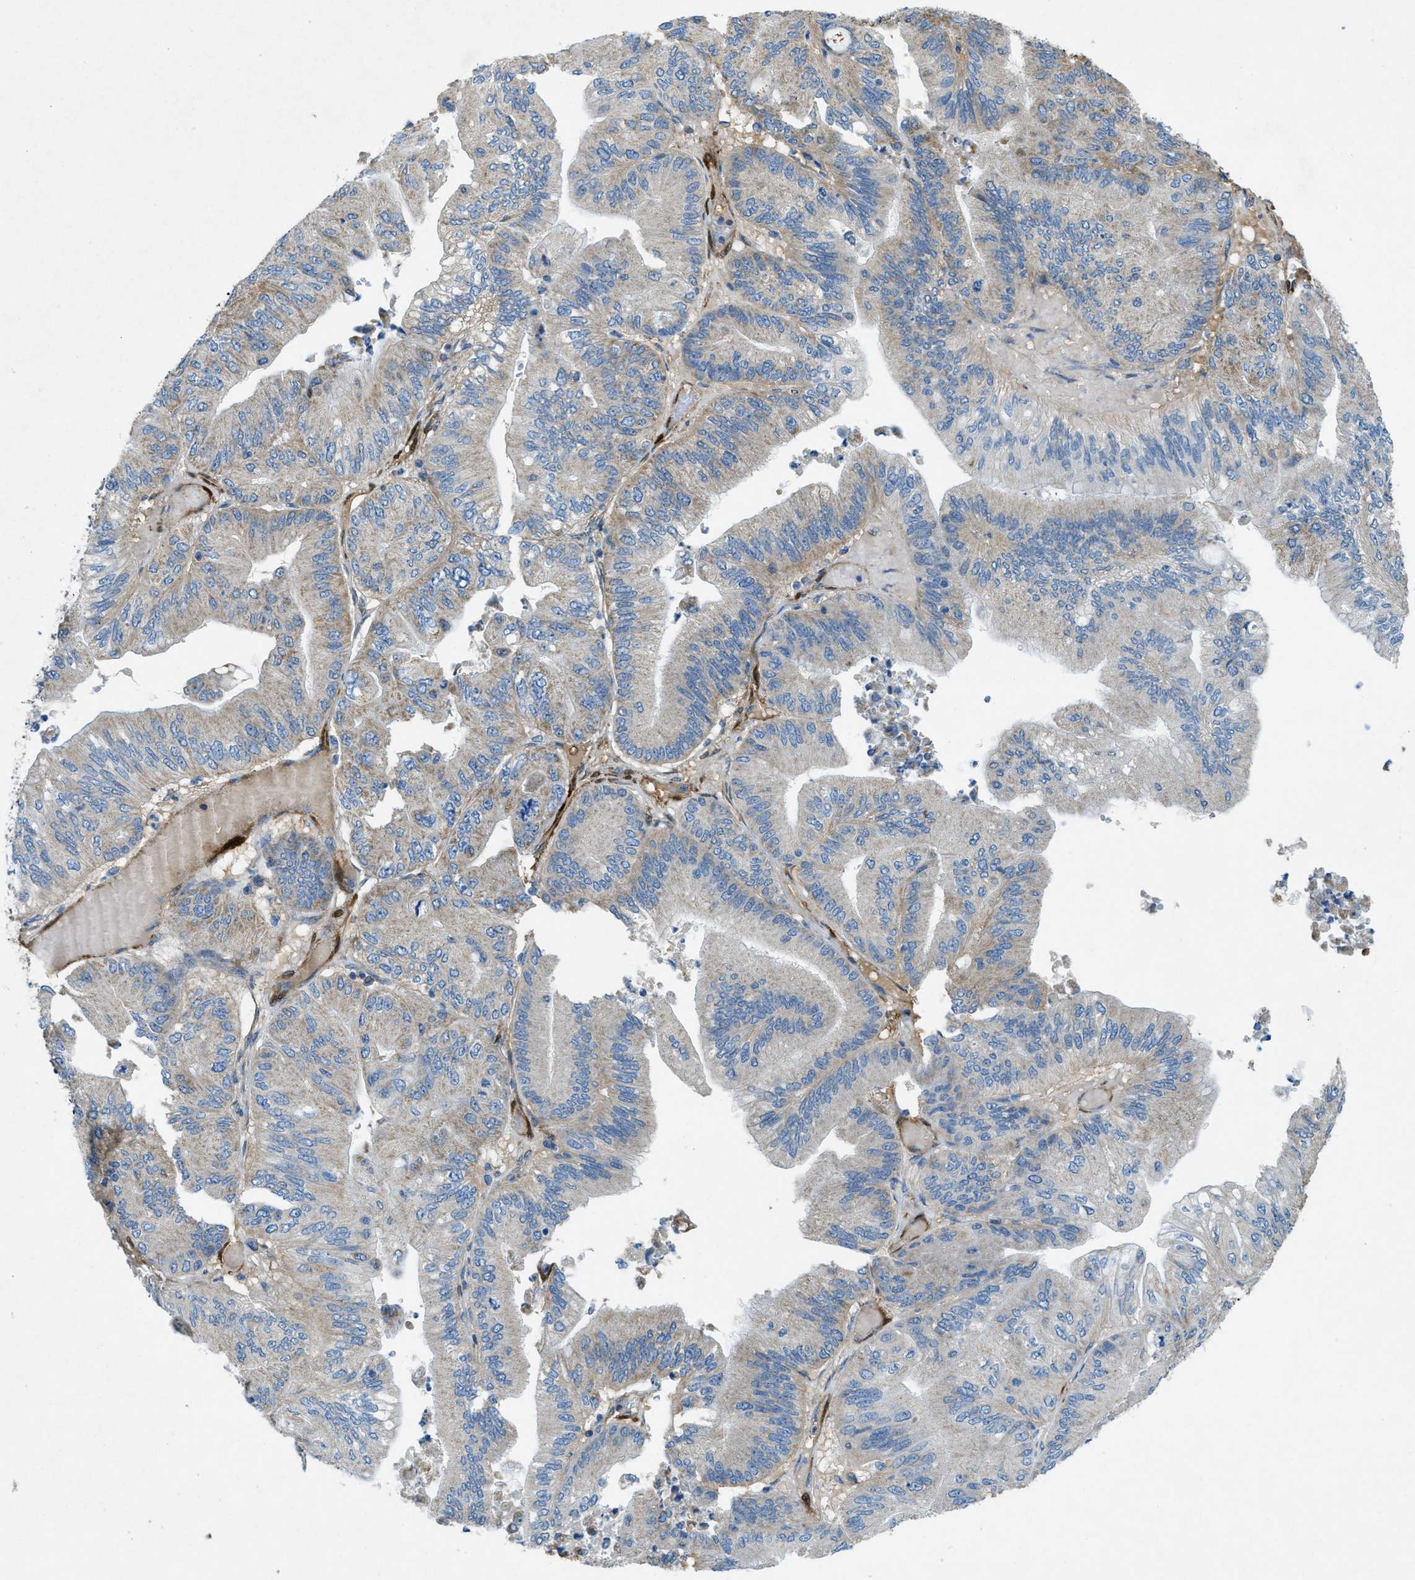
{"staining": {"intensity": "weak", "quantity": "25%-75%", "location": "cytoplasmic/membranous"}, "tissue": "ovarian cancer", "cell_type": "Tumor cells", "image_type": "cancer", "snomed": [{"axis": "morphology", "description": "Cystadenocarcinoma, mucinous, NOS"}, {"axis": "topography", "description": "Ovary"}], "caption": "Tumor cells display low levels of weak cytoplasmic/membranous positivity in approximately 25%-75% of cells in human ovarian cancer (mucinous cystadenocarcinoma).", "gene": "CYGB", "patient": {"sex": "female", "age": 61}}